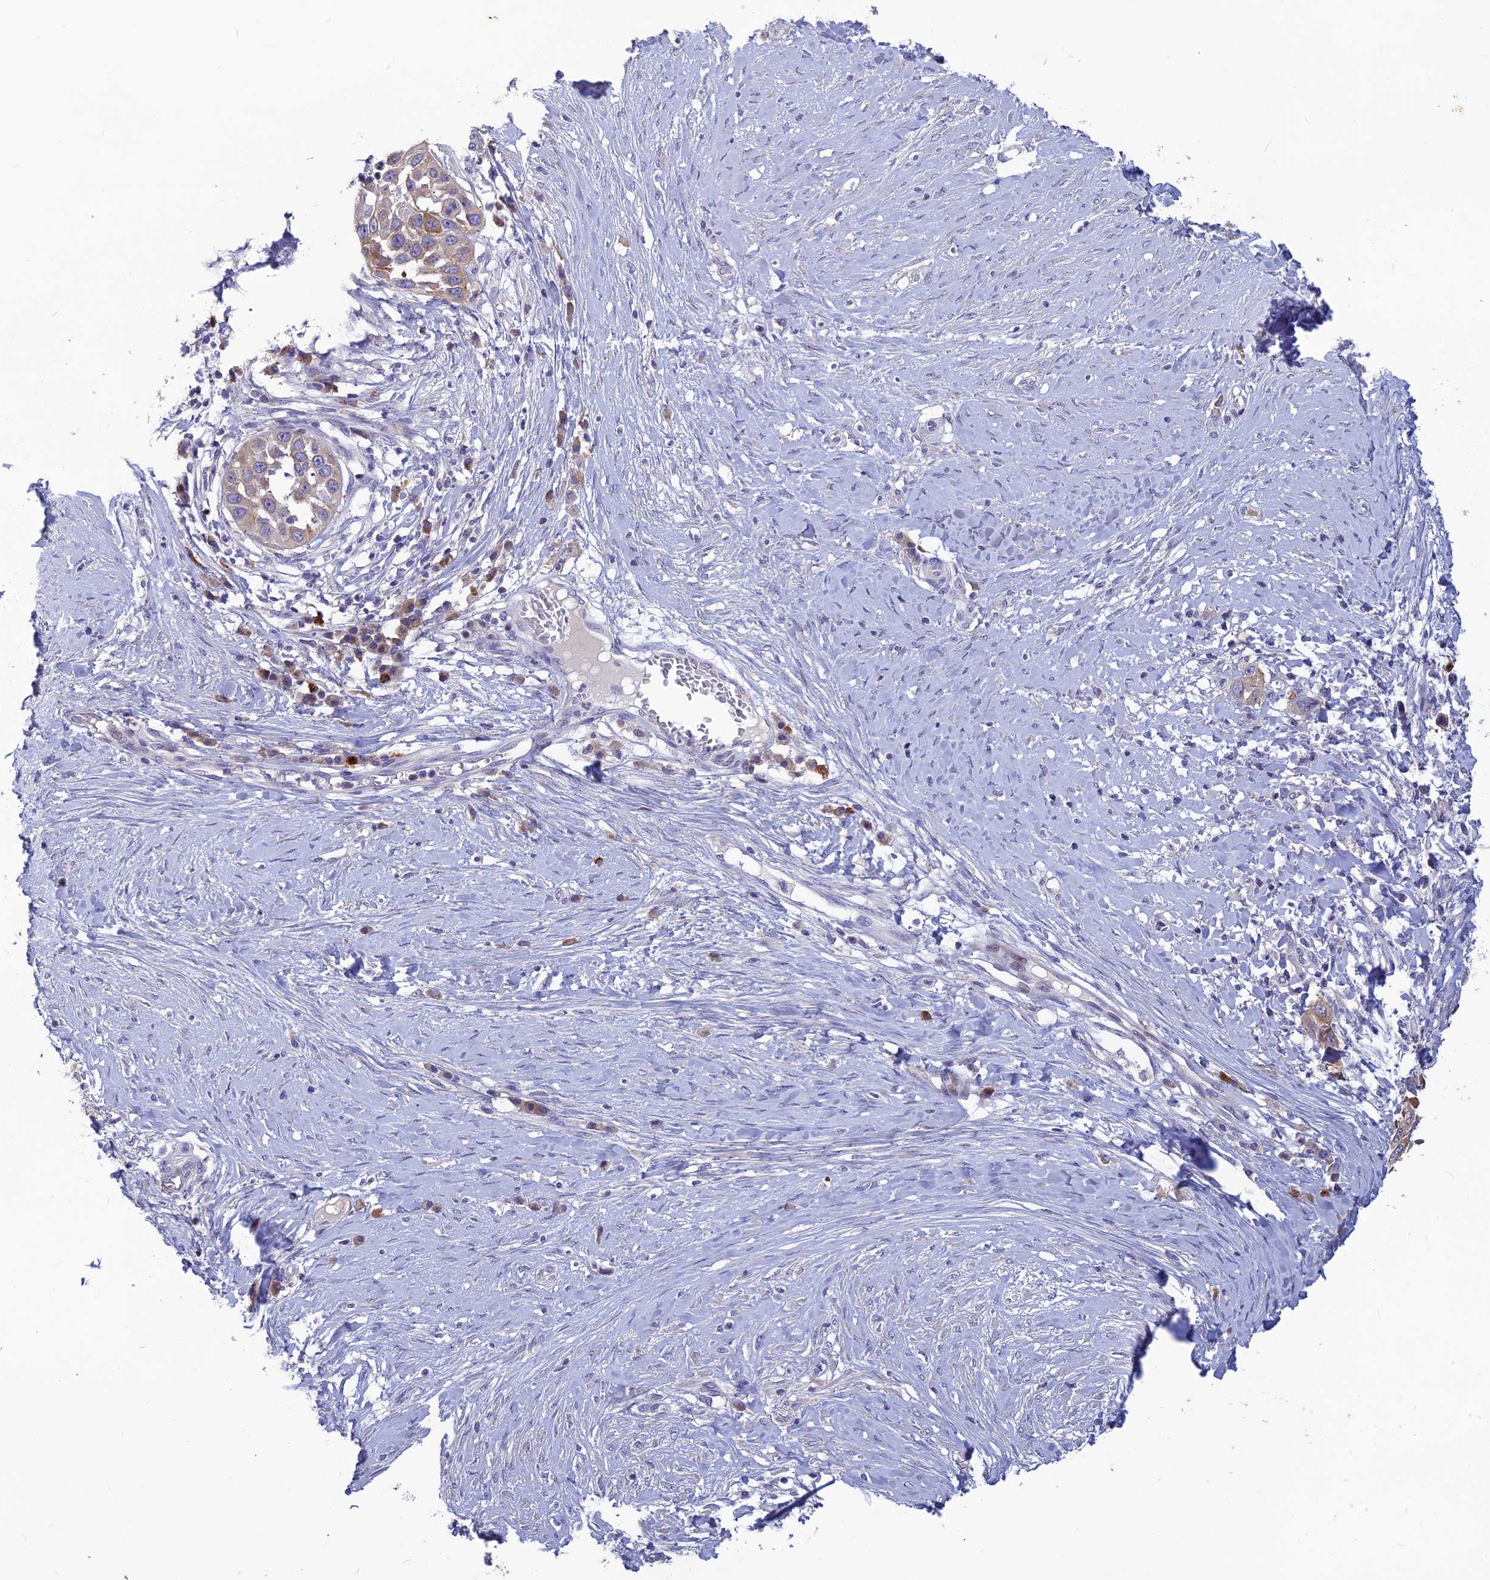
{"staining": {"intensity": "moderate", "quantity": ">75%", "location": "cytoplasmic/membranous"}, "tissue": "skin cancer", "cell_type": "Tumor cells", "image_type": "cancer", "snomed": [{"axis": "morphology", "description": "Squamous cell carcinoma, NOS"}, {"axis": "topography", "description": "Skin"}], "caption": "DAB immunohistochemical staining of skin squamous cell carcinoma exhibits moderate cytoplasmic/membranous protein staining in approximately >75% of tumor cells.", "gene": "TMEM134", "patient": {"sex": "female", "age": 44}}